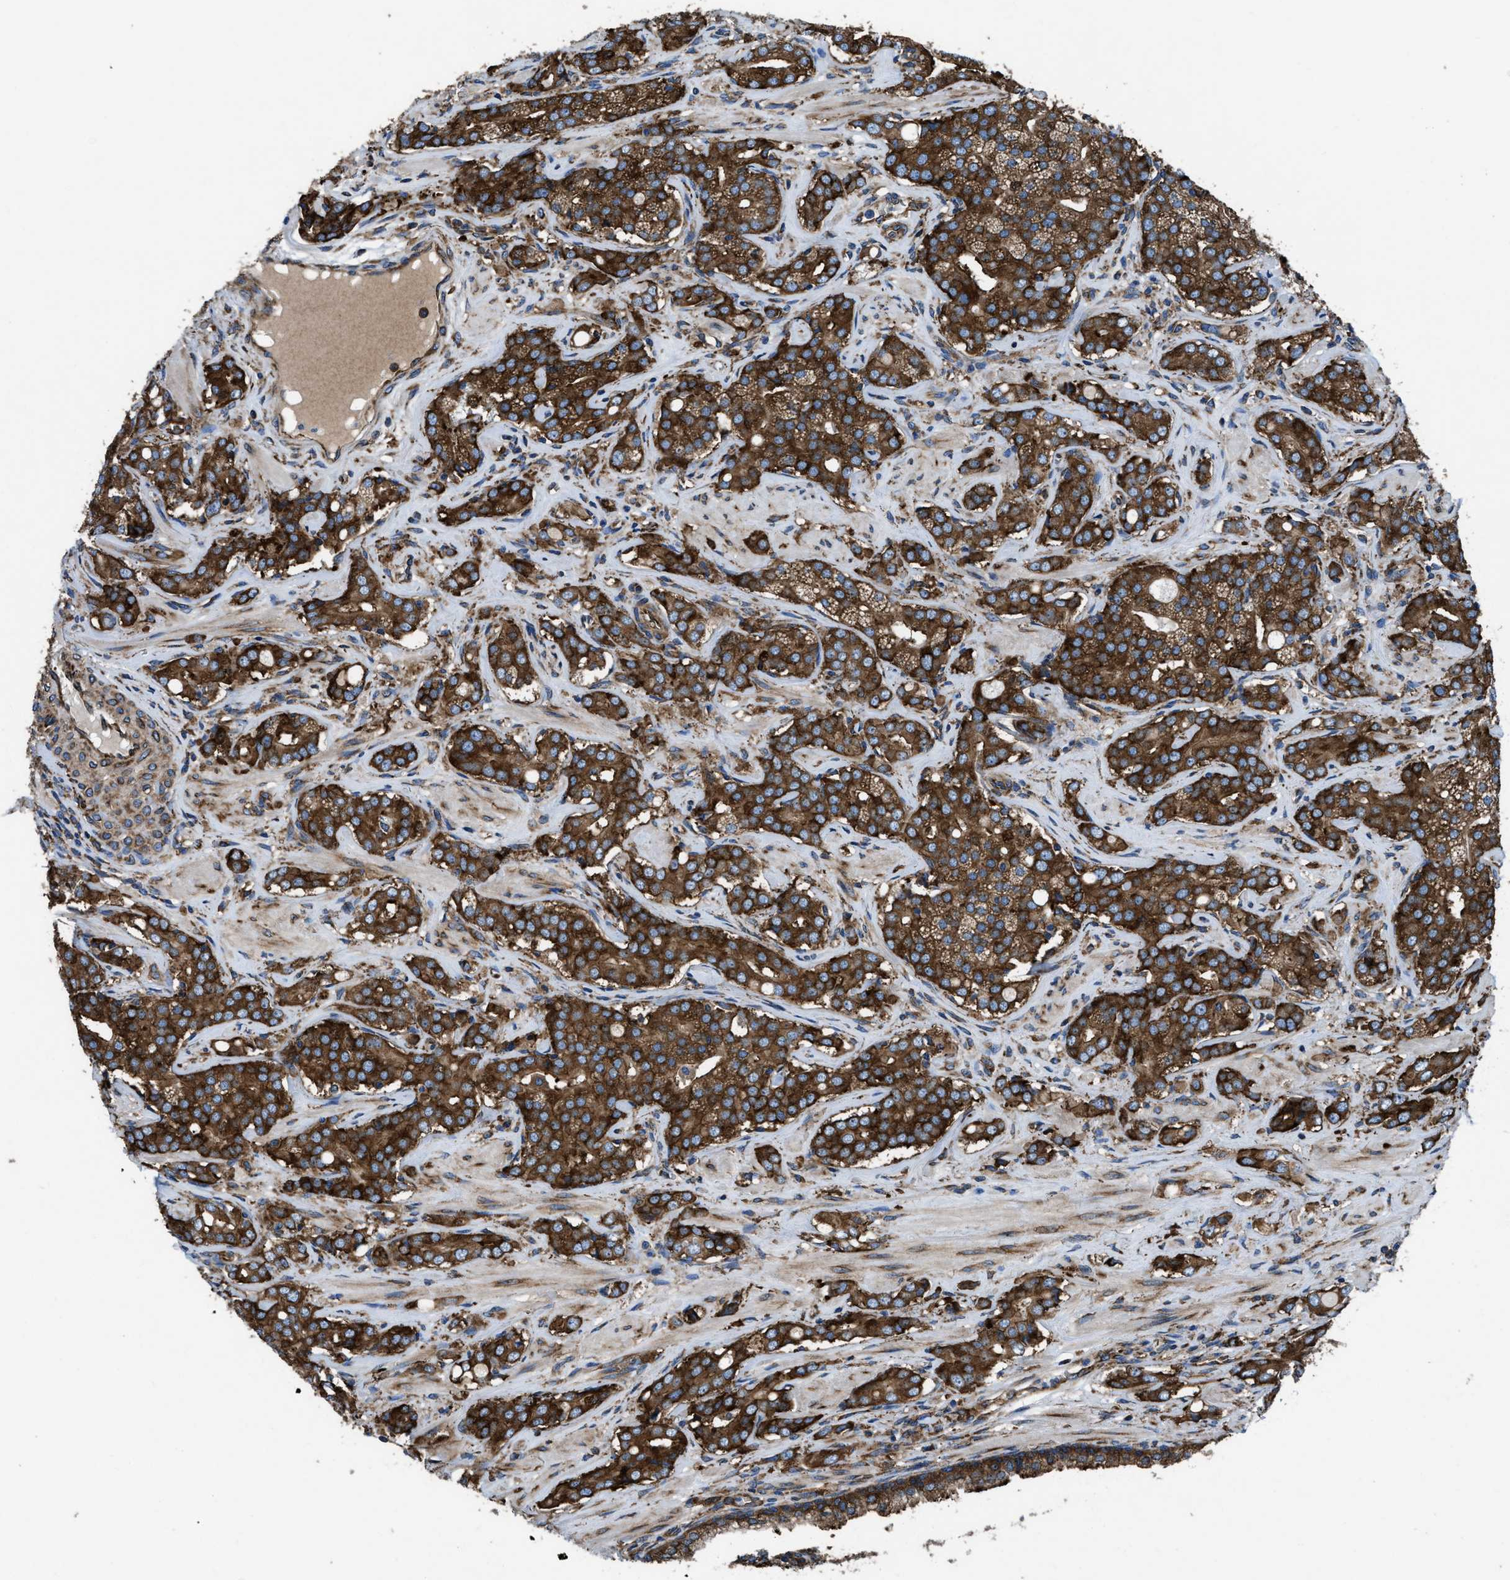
{"staining": {"intensity": "moderate", "quantity": ">75%", "location": "cytoplasmic/membranous"}, "tissue": "prostate cancer", "cell_type": "Tumor cells", "image_type": "cancer", "snomed": [{"axis": "morphology", "description": "Adenocarcinoma, High grade"}, {"axis": "topography", "description": "Prostate"}], "caption": "Protein expression analysis of adenocarcinoma (high-grade) (prostate) reveals moderate cytoplasmic/membranous staining in approximately >75% of tumor cells. Nuclei are stained in blue.", "gene": "CAPRIN1", "patient": {"sex": "male", "age": 52}}